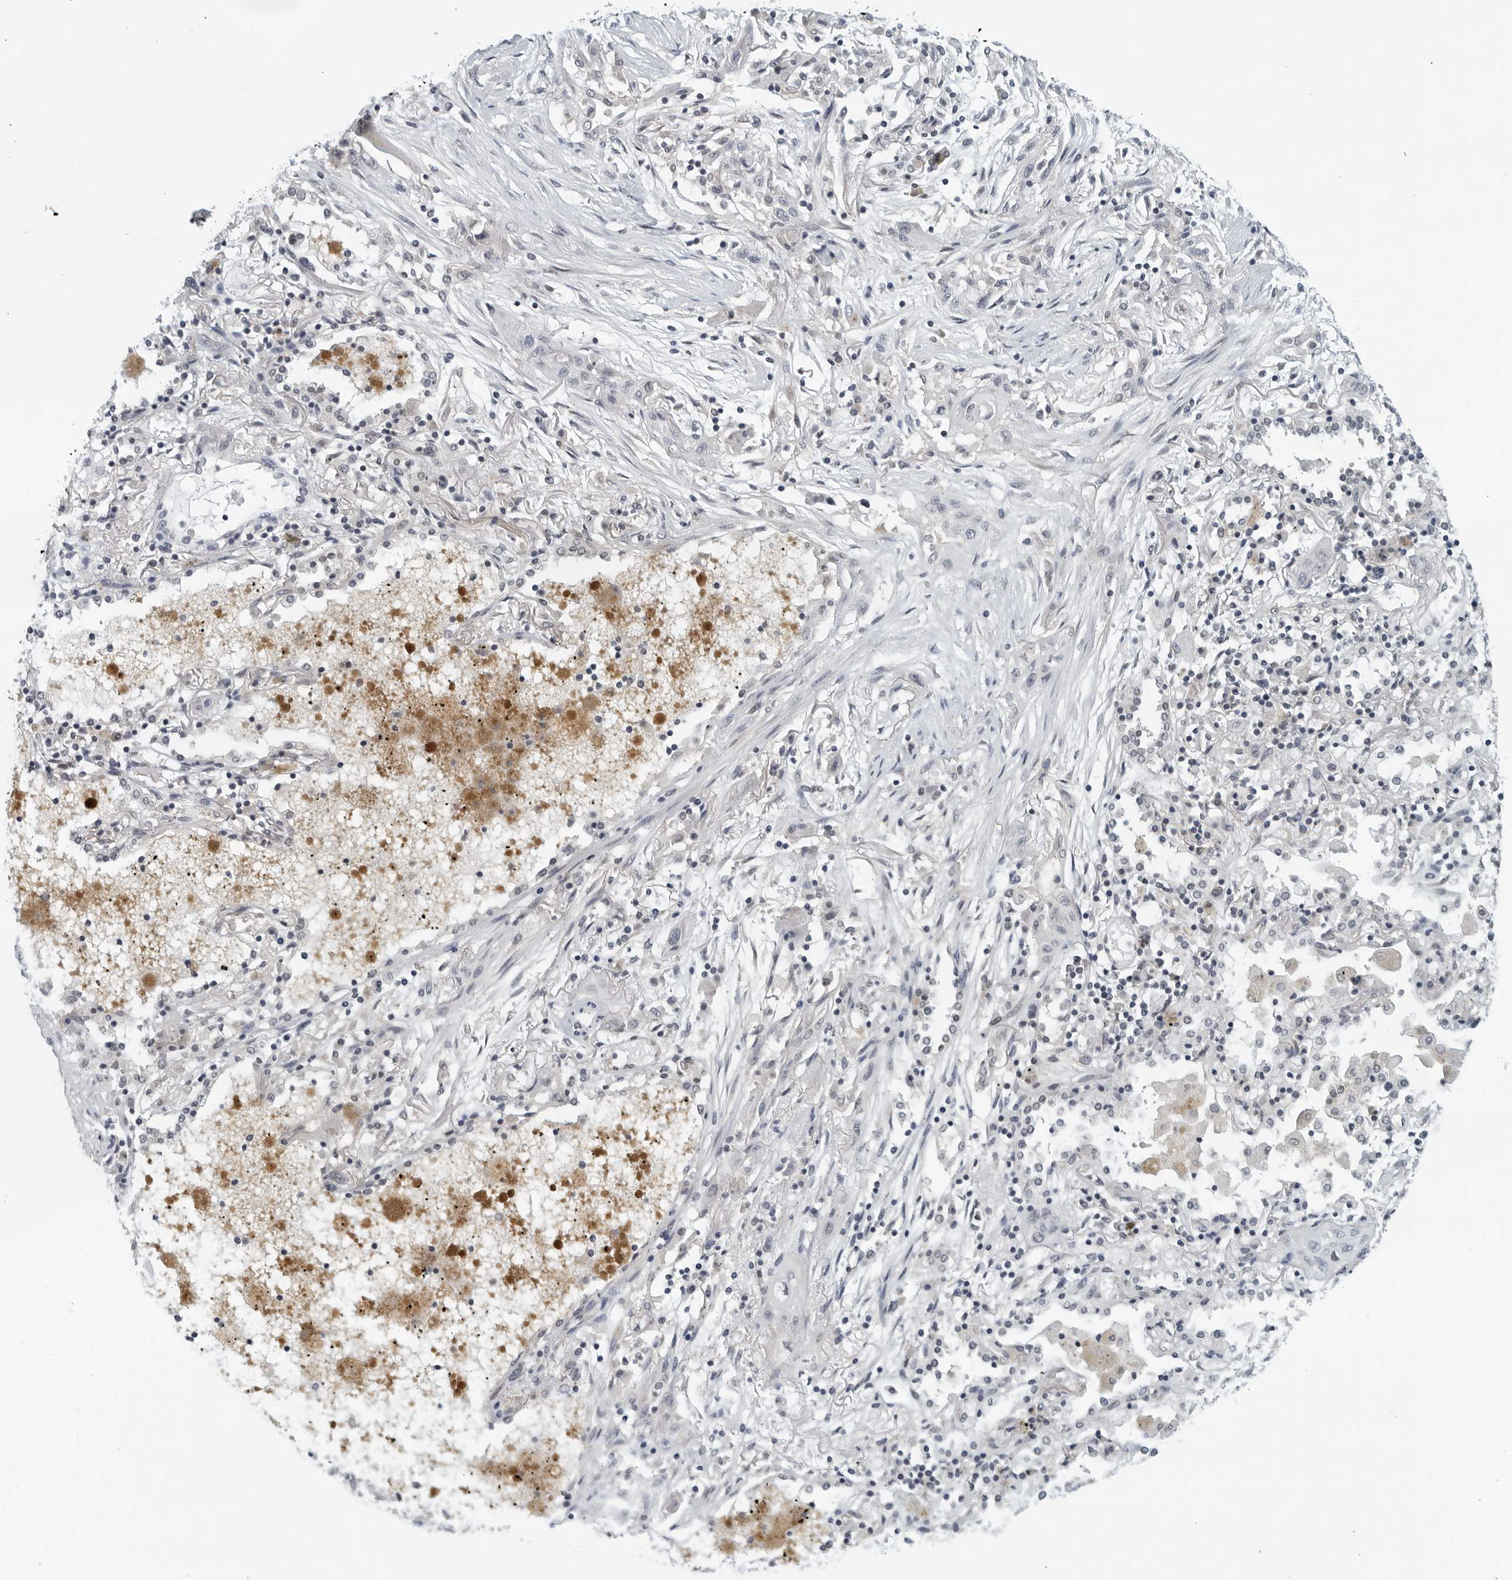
{"staining": {"intensity": "negative", "quantity": "none", "location": "none"}, "tissue": "lung cancer", "cell_type": "Tumor cells", "image_type": "cancer", "snomed": [{"axis": "morphology", "description": "Squamous cell carcinoma, NOS"}, {"axis": "topography", "description": "Lung"}], "caption": "The IHC image has no significant staining in tumor cells of lung cancer (squamous cell carcinoma) tissue.", "gene": "RC3H1", "patient": {"sex": "female", "age": 47}}